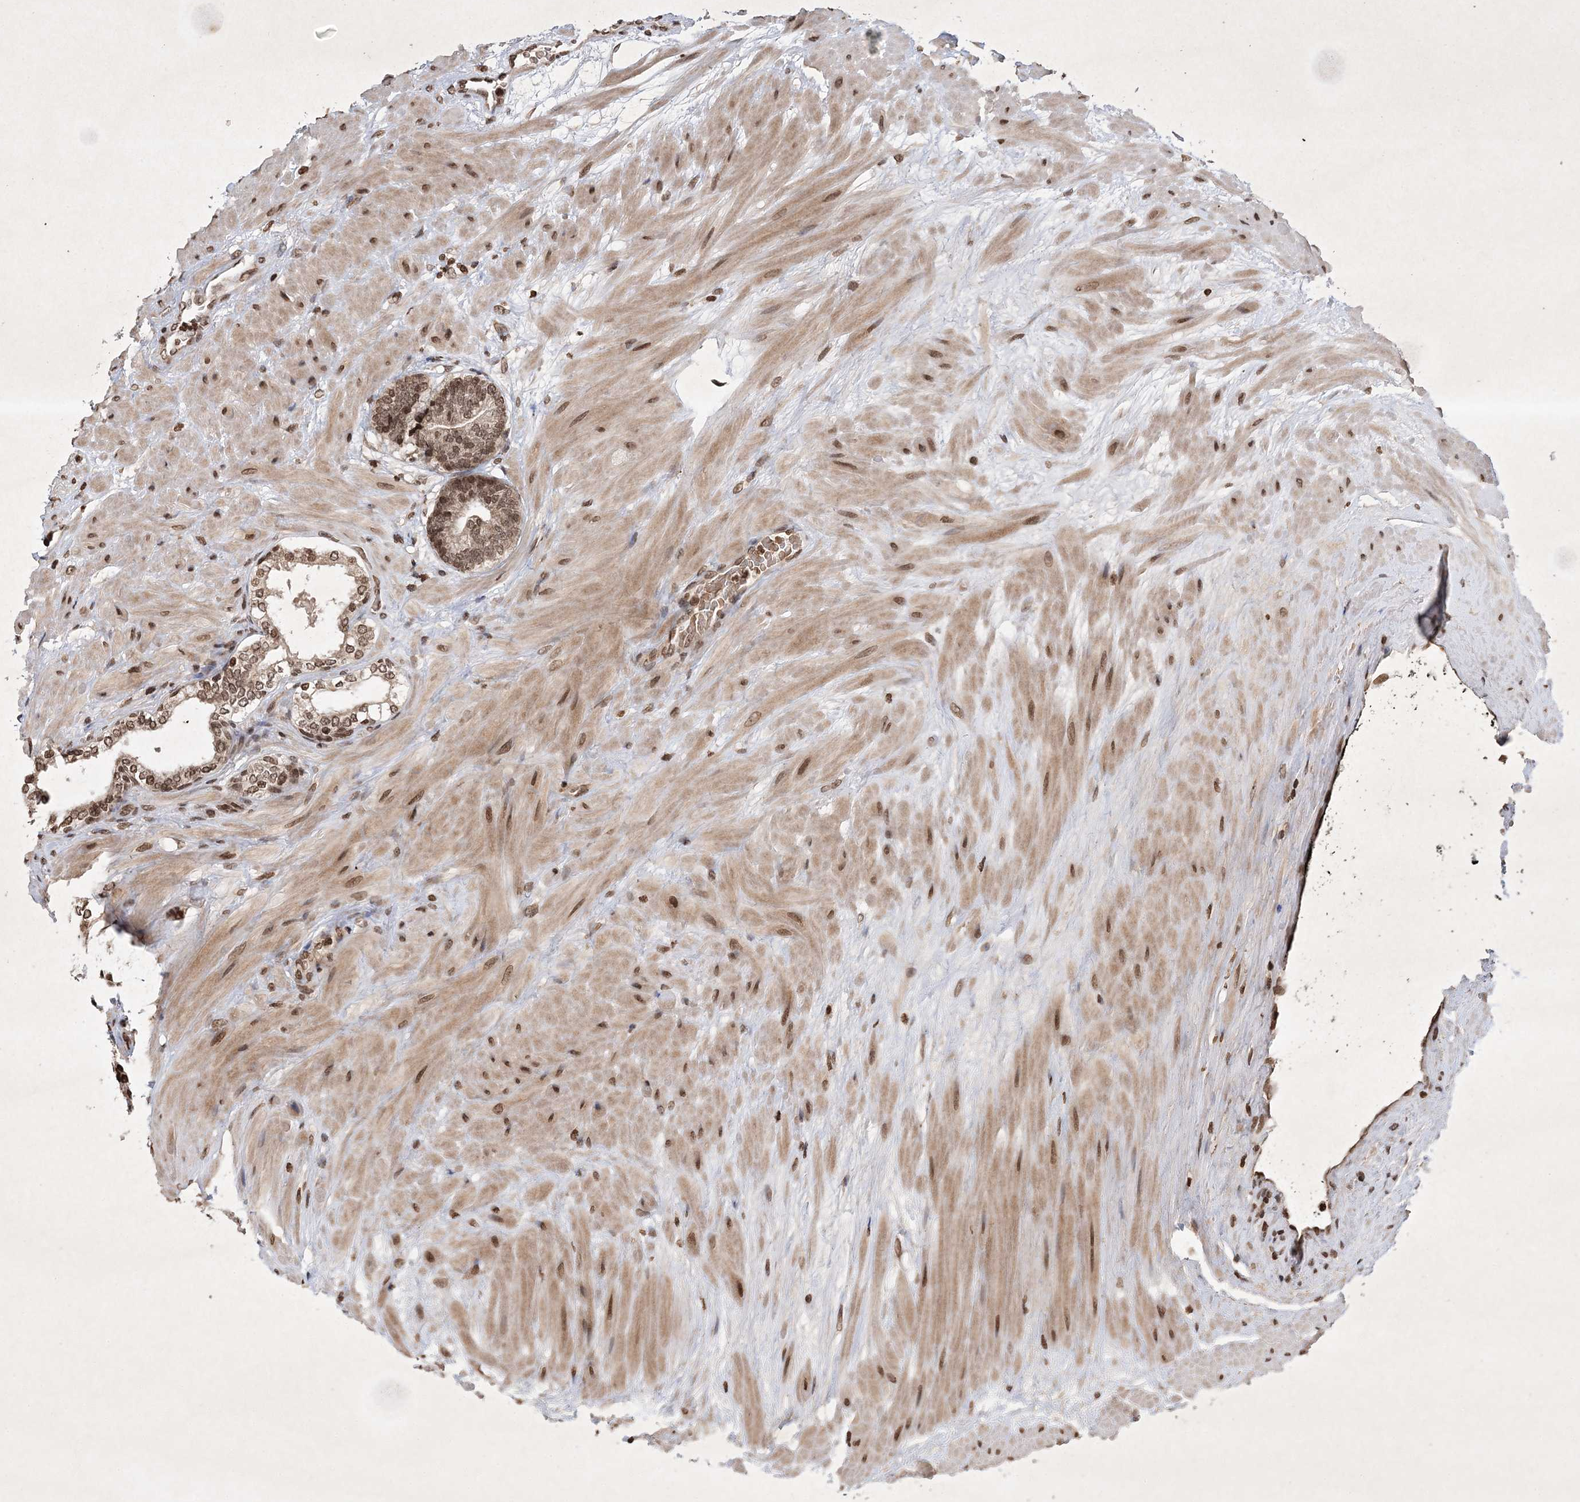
{"staining": {"intensity": "moderate", "quantity": ">75%", "location": "nuclear"}, "tissue": "prostate cancer", "cell_type": "Tumor cells", "image_type": "cancer", "snomed": [{"axis": "morphology", "description": "Adenocarcinoma, High grade"}, {"axis": "topography", "description": "Prostate"}], "caption": "A brown stain highlights moderate nuclear expression of a protein in high-grade adenocarcinoma (prostate) tumor cells.", "gene": "NEDD9", "patient": {"sex": "male", "age": 61}}